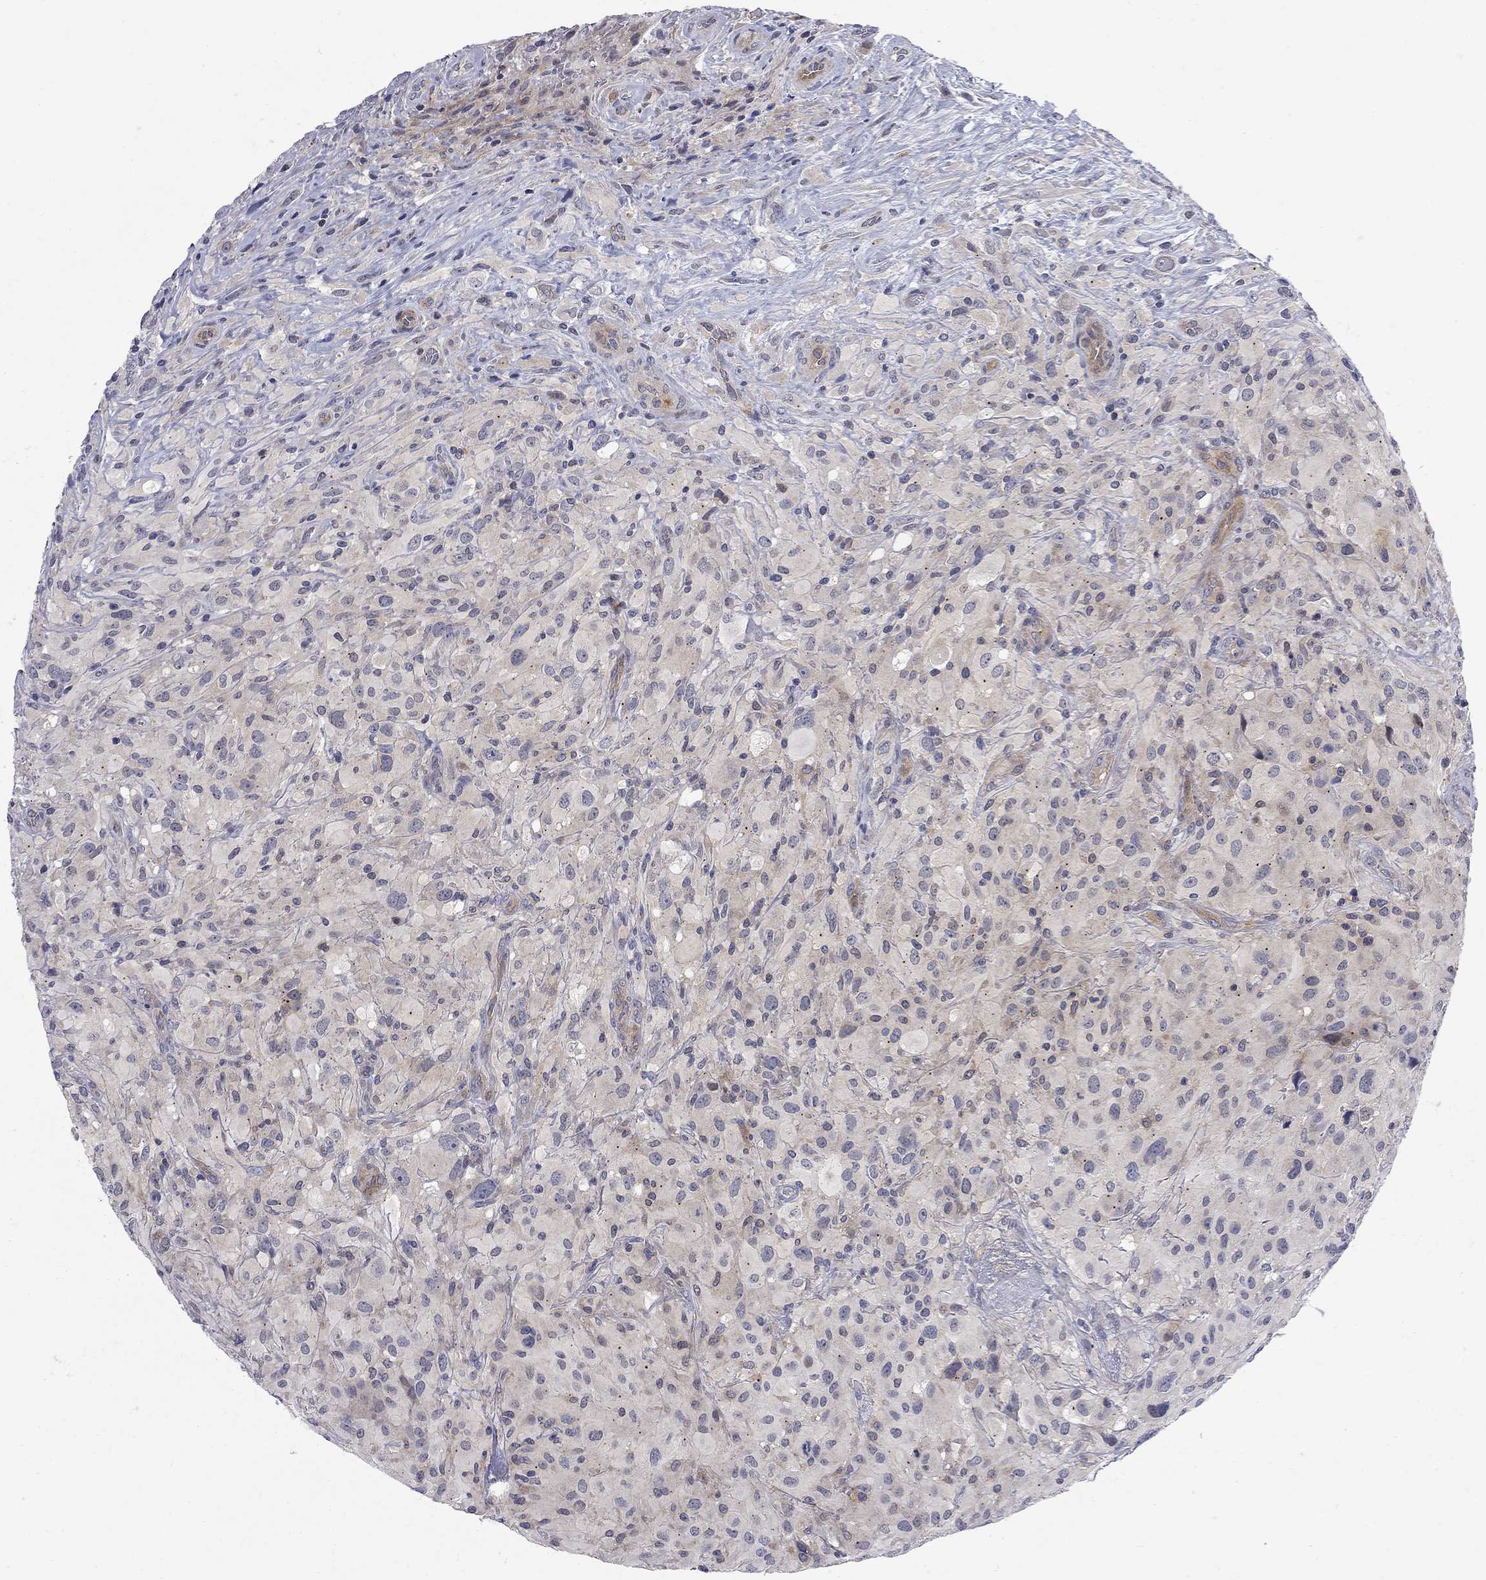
{"staining": {"intensity": "negative", "quantity": "none", "location": "none"}, "tissue": "glioma", "cell_type": "Tumor cells", "image_type": "cancer", "snomed": [{"axis": "morphology", "description": "Glioma, malignant, High grade"}, {"axis": "topography", "description": "Cerebral cortex"}], "caption": "There is no significant expression in tumor cells of glioma. The staining is performed using DAB (3,3'-diaminobenzidine) brown chromogen with nuclei counter-stained in using hematoxylin.", "gene": "GALNT8", "patient": {"sex": "male", "age": 35}}